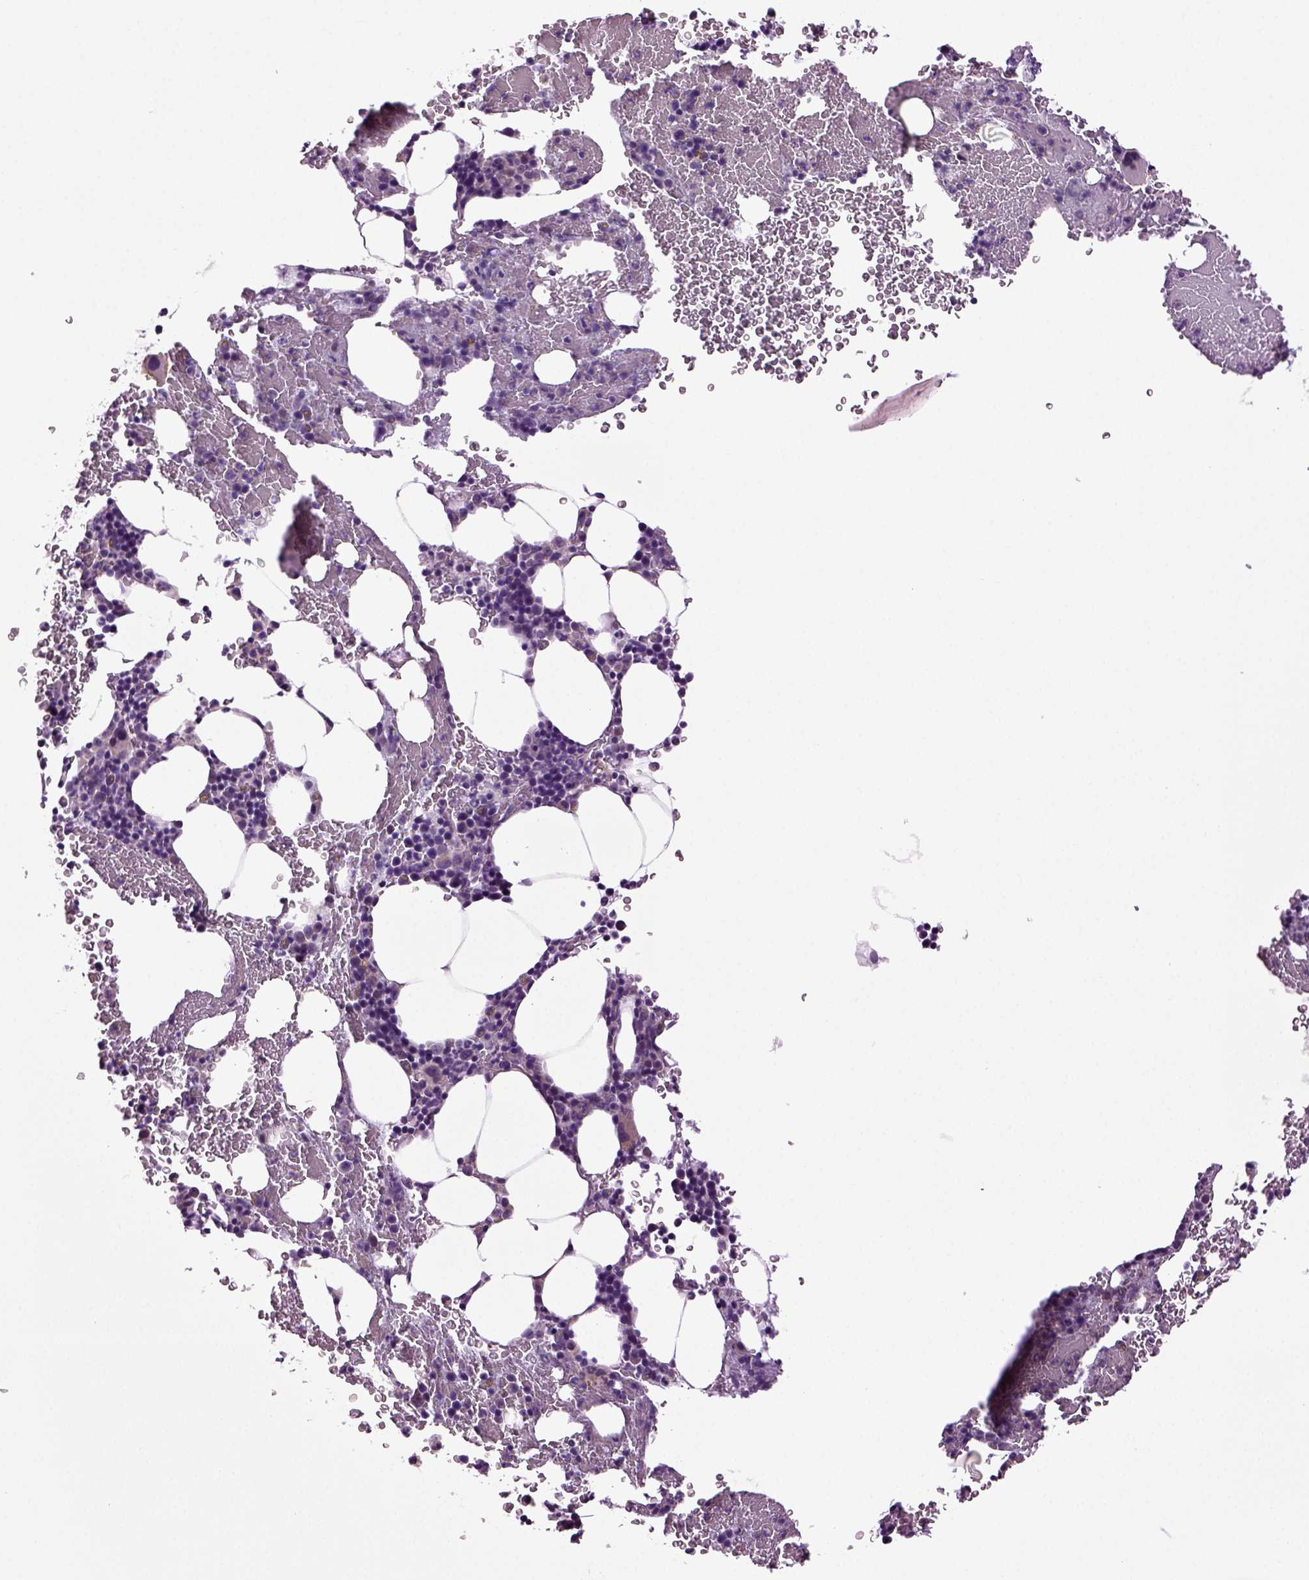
{"staining": {"intensity": "negative", "quantity": "none", "location": "none"}, "tissue": "bone marrow", "cell_type": "Hematopoietic cells", "image_type": "normal", "snomed": [{"axis": "morphology", "description": "Normal tissue, NOS"}, {"axis": "topography", "description": "Bone marrow"}], "caption": "Immunohistochemistry of normal bone marrow exhibits no staining in hematopoietic cells.", "gene": "PLCH2", "patient": {"sex": "male", "age": 64}}